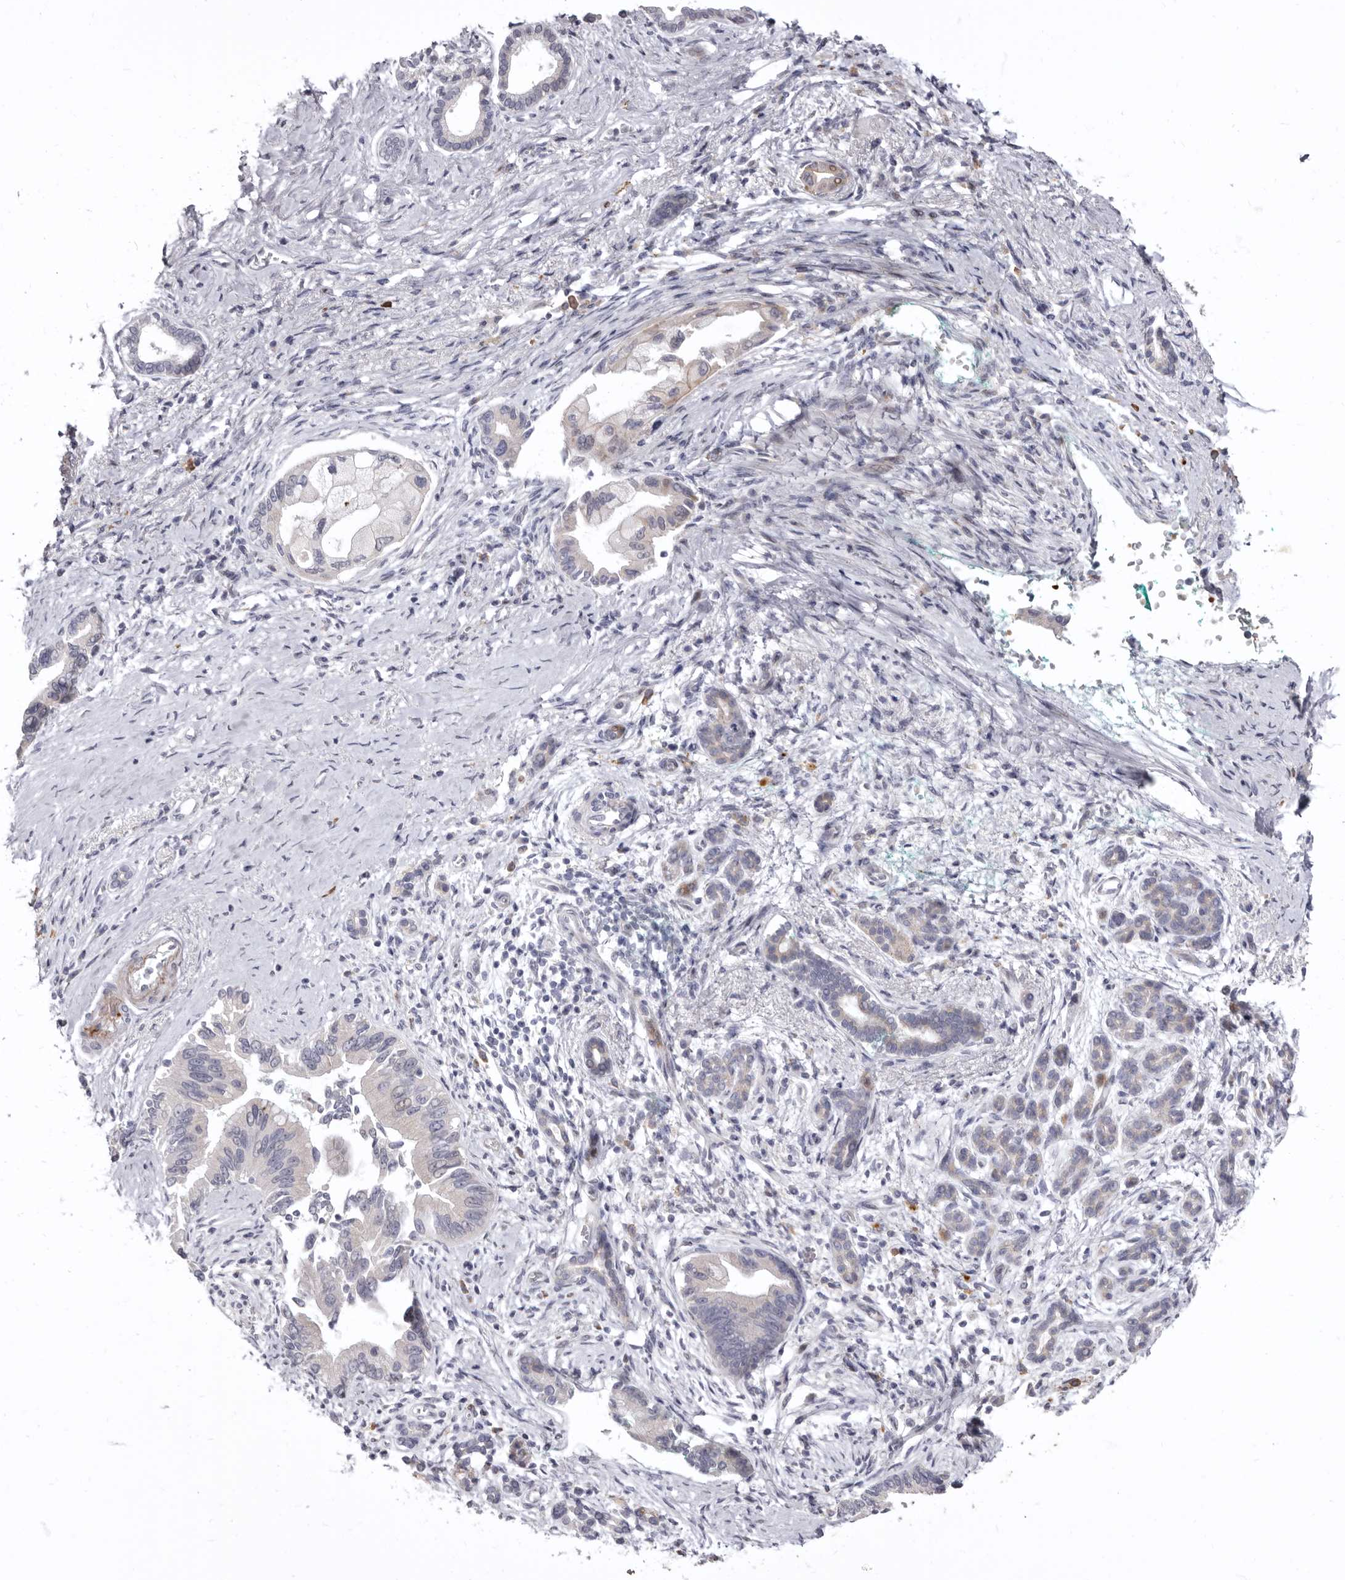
{"staining": {"intensity": "negative", "quantity": "none", "location": "none"}, "tissue": "pancreatic cancer", "cell_type": "Tumor cells", "image_type": "cancer", "snomed": [{"axis": "morphology", "description": "Adenocarcinoma, NOS"}, {"axis": "topography", "description": "Pancreas"}], "caption": "The micrograph demonstrates no staining of tumor cells in pancreatic adenocarcinoma. Brightfield microscopy of IHC stained with DAB (3,3'-diaminobenzidine) (brown) and hematoxylin (blue), captured at high magnification.", "gene": "AIDA", "patient": {"sex": "male", "age": 78}}